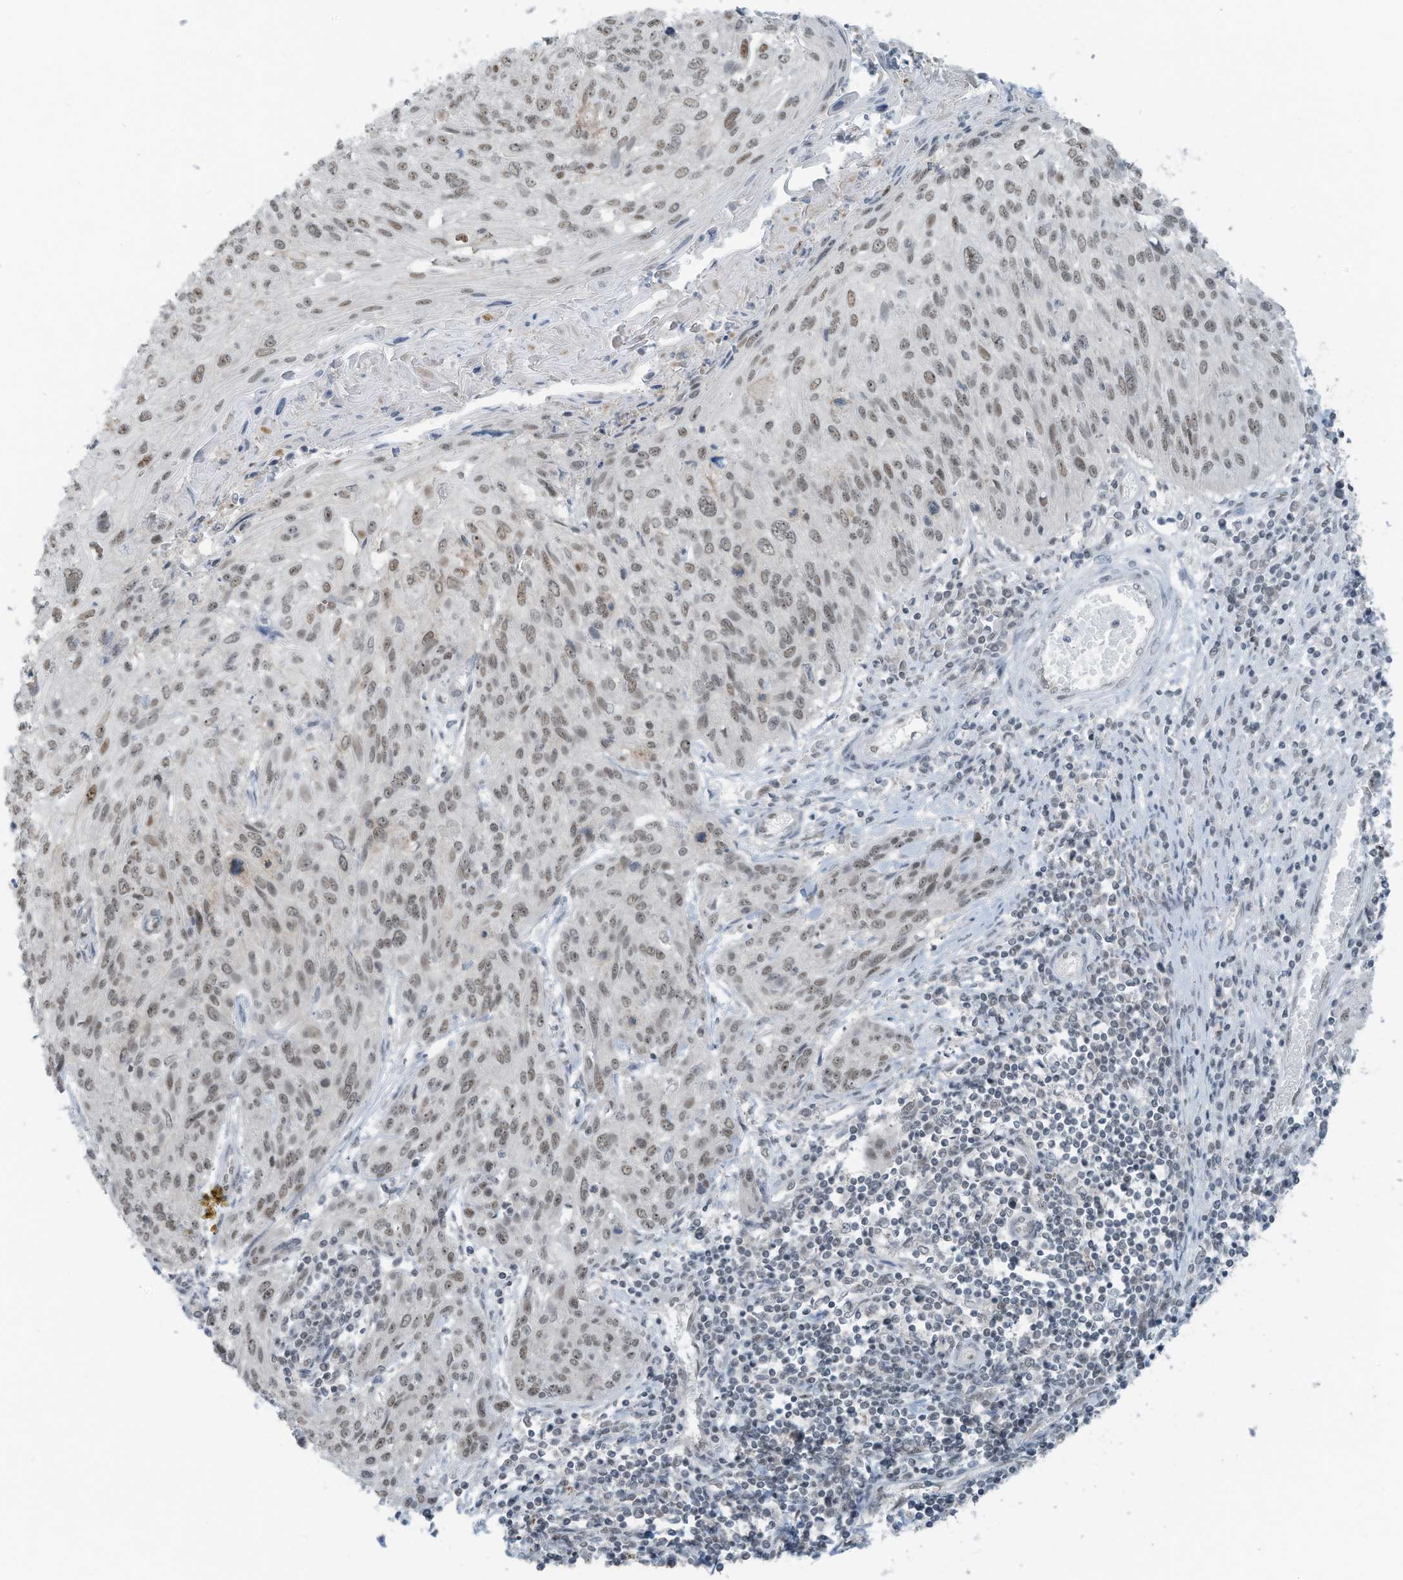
{"staining": {"intensity": "moderate", "quantity": ">75%", "location": "nuclear"}, "tissue": "cervical cancer", "cell_type": "Tumor cells", "image_type": "cancer", "snomed": [{"axis": "morphology", "description": "Squamous cell carcinoma, NOS"}, {"axis": "topography", "description": "Cervix"}], "caption": "Protein expression analysis of human cervical cancer (squamous cell carcinoma) reveals moderate nuclear expression in approximately >75% of tumor cells.", "gene": "WRNIP1", "patient": {"sex": "female", "age": 51}}